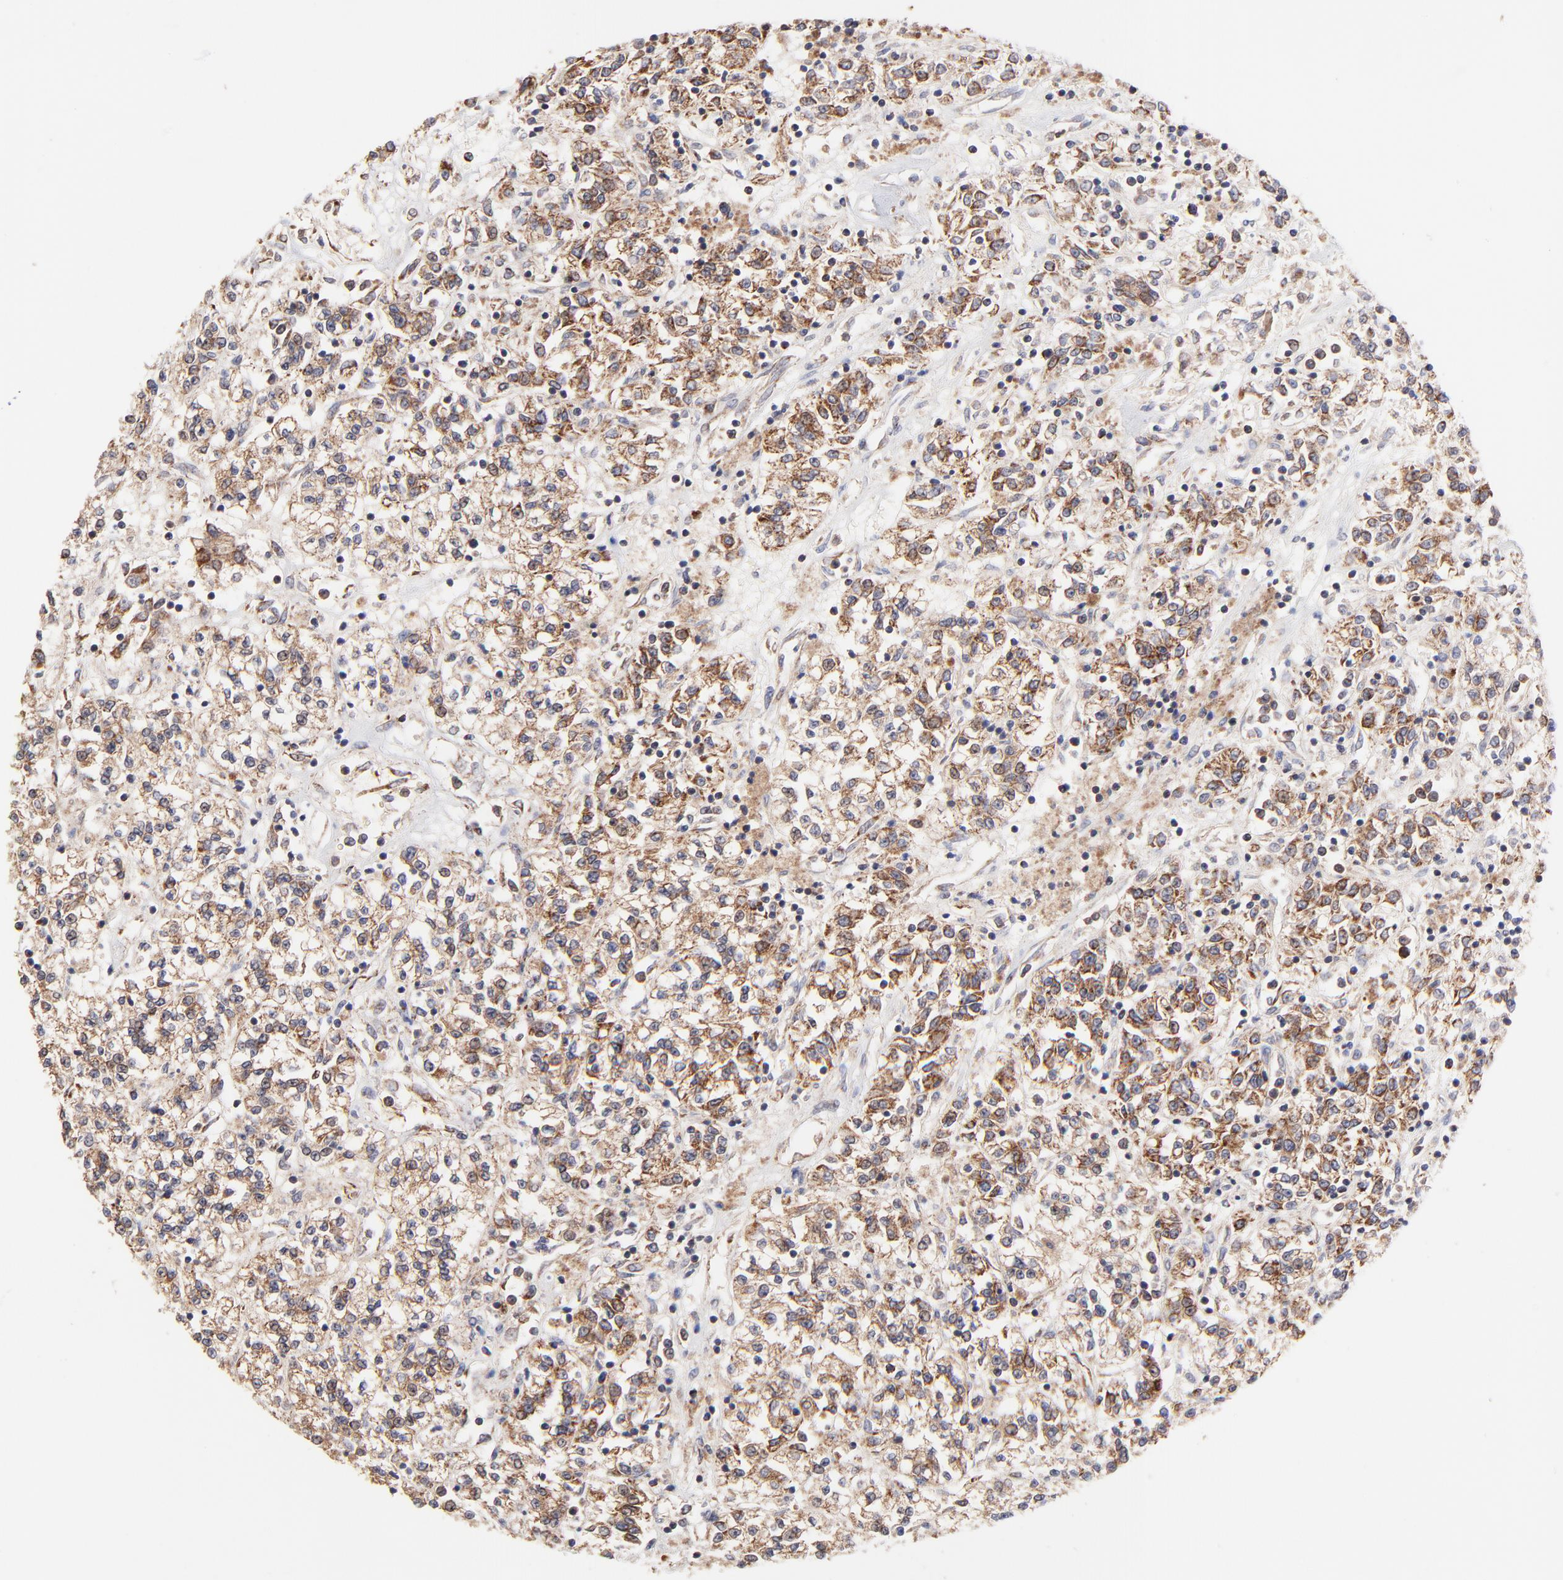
{"staining": {"intensity": "moderate", "quantity": ">75%", "location": "cytoplasmic/membranous"}, "tissue": "renal cancer", "cell_type": "Tumor cells", "image_type": "cancer", "snomed": [{"axis": "morphology", "description": "Adenocarcinoma, NOS"}, {"axis": "topography", "description": "Kidney"}], "caption": "There is medium levels of moderate cytoplasmic/membranous staining in tumor cells of renal adenocarcinoma, as demonstrated by immunohistochemical staining (brown color).", "gene": "BAIAP2L2", "patient": {"sex": "female", "age": 76}}